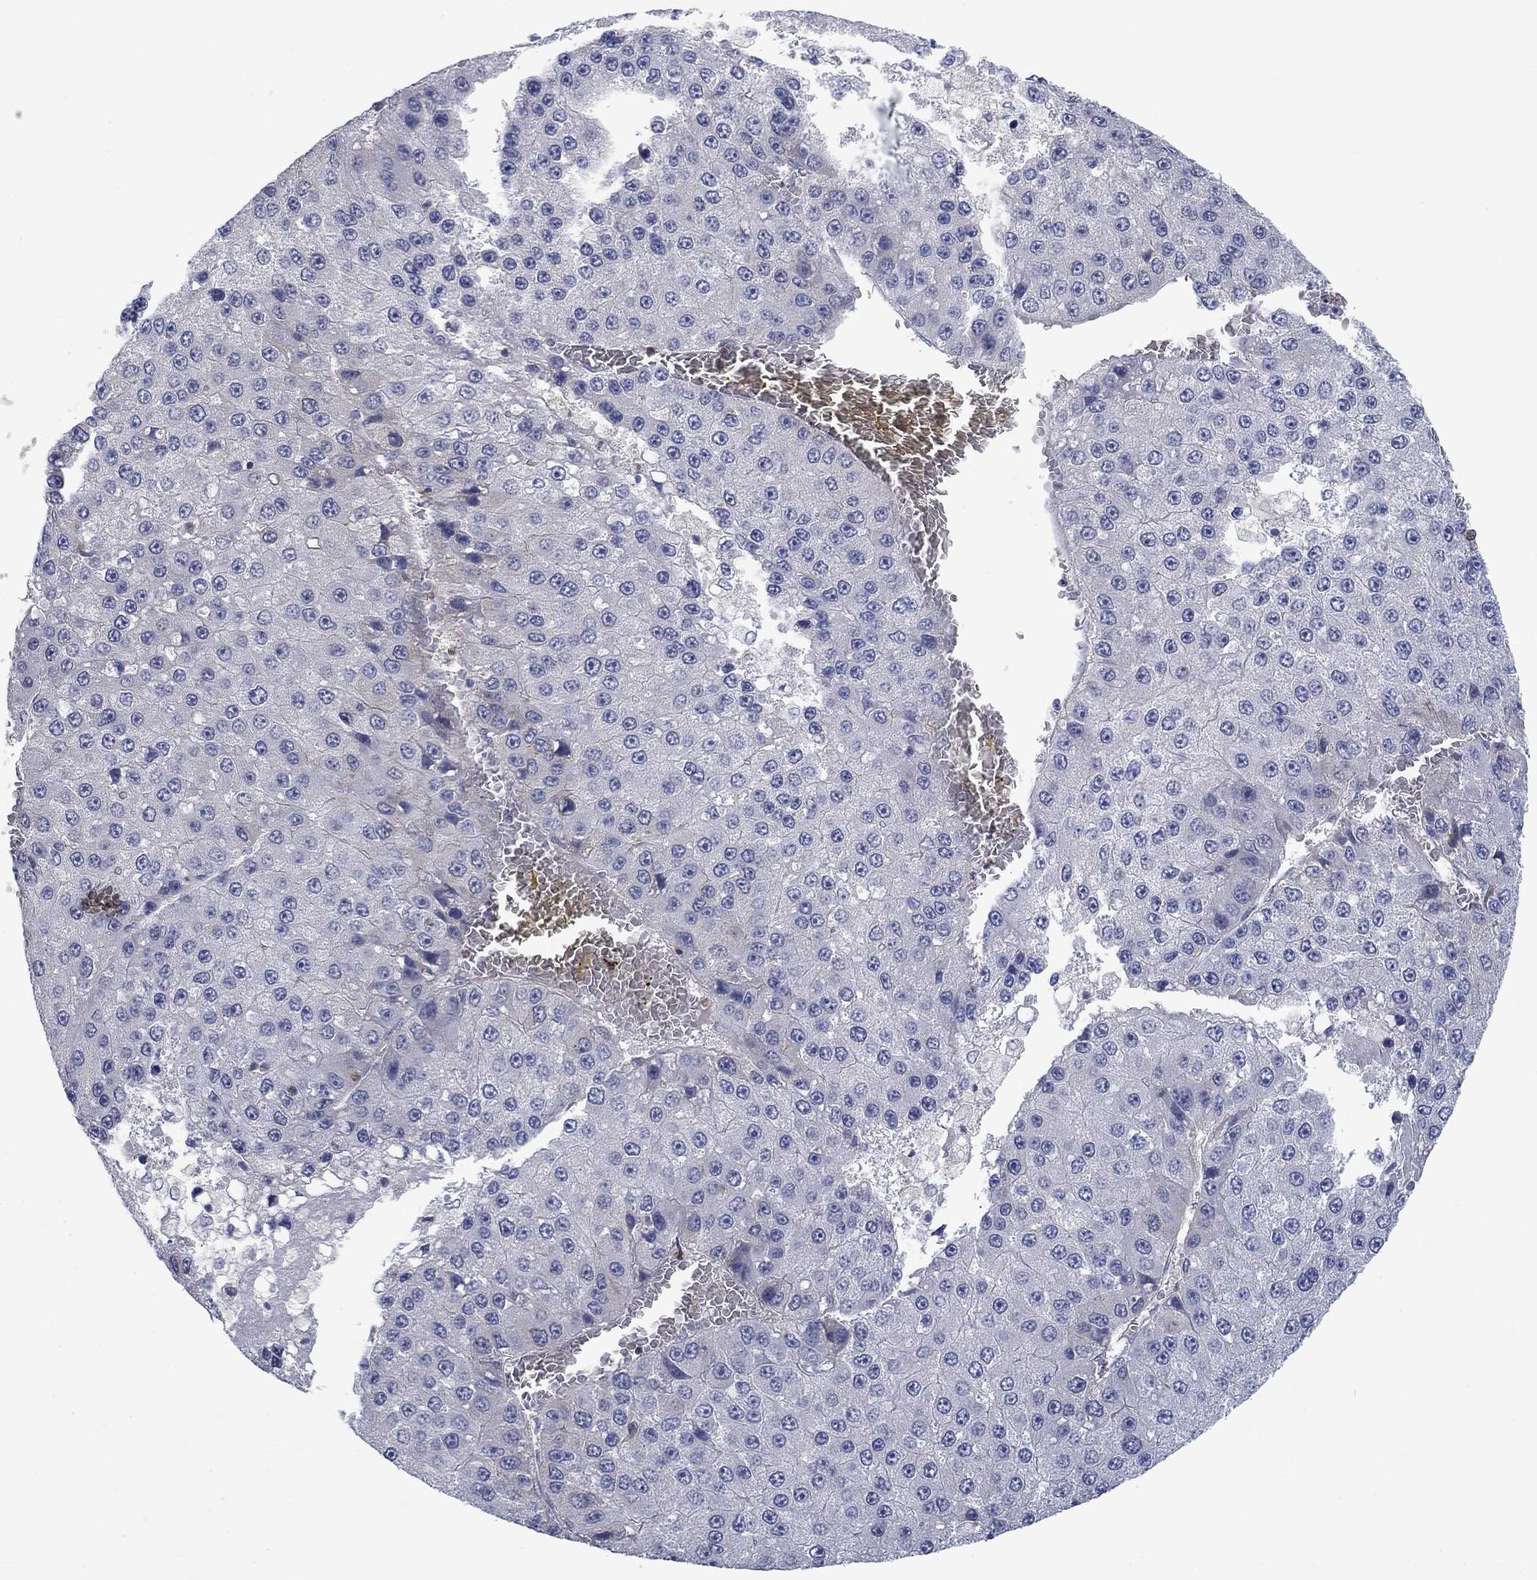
{"staining": {"intensity": "negative", "quantity": "none", "location": "none"}, "tissue": "liver cancer", "cell_type": "Tumor cells", "image_type": "cancer", "snomed": [{"axis": "morphology", "description": "Carcinoma, Hepatocellular, NOS"}, {"axis": "topography", "description": "Liver"}], "caption": "Human liver hepatocellular carcinoma stained for a protein using IHC displays no staining in tumor cells.", "gene": "KIF15", "patient": {"sex": "female", "age": 73}}